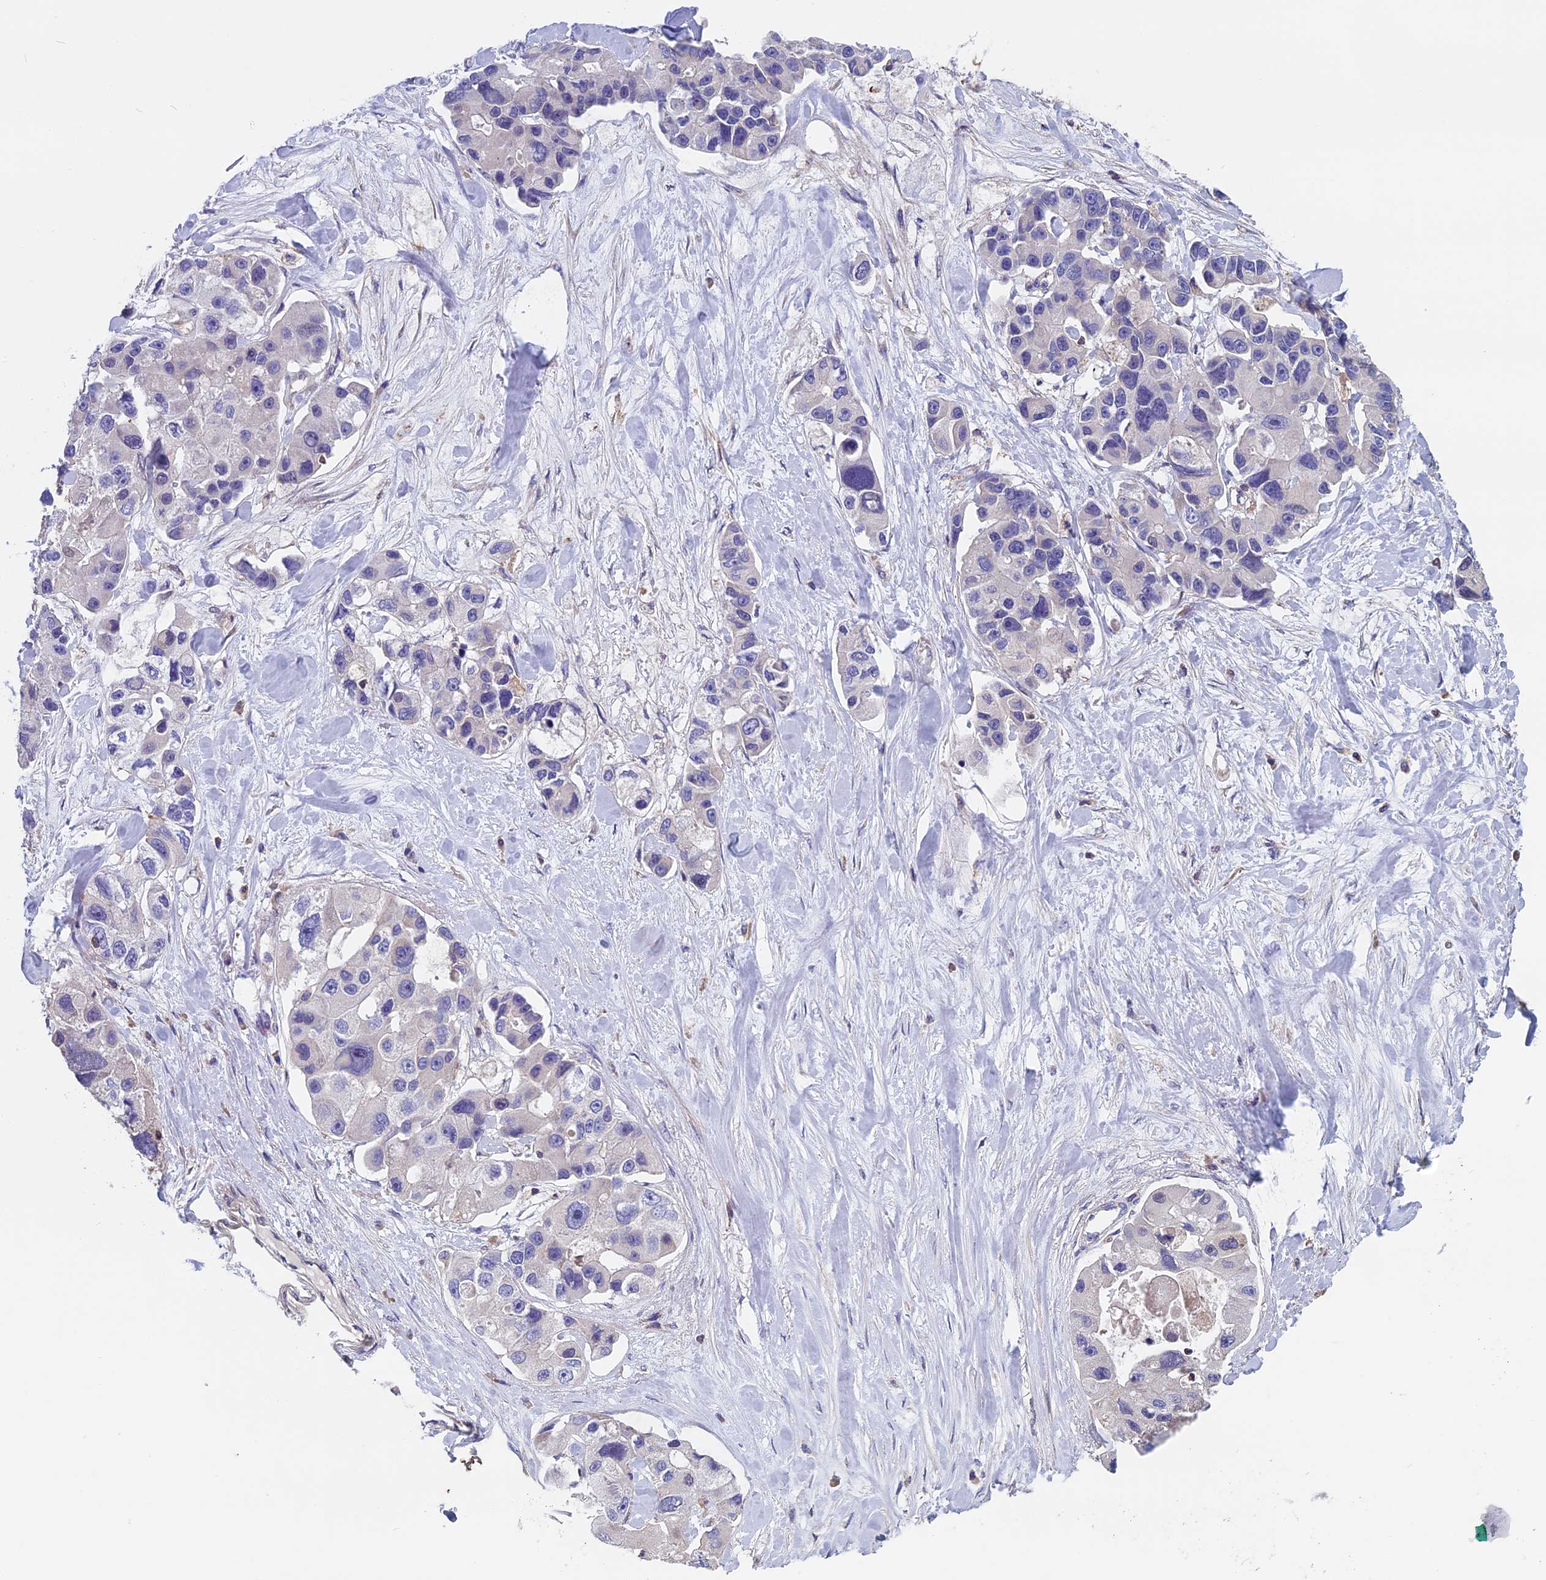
{"staining": {"intensity": "negative", "quantity": "none", "location": "none"}, "tissue": "lung cancer", "cell_type": "Tumor cells", "image_type": "cancer", "snomed": [{"axis": "morphology", "description": "Adenocarcinoma, NOS"}, {"axis": "topography", "description": "Lung"}], "caption": "The micrograph shows no significant positivity in tumor cells of lung adenocarcinoma.", "gene": "CCDC153", "patient": {"sex": "female", "age": 54}}